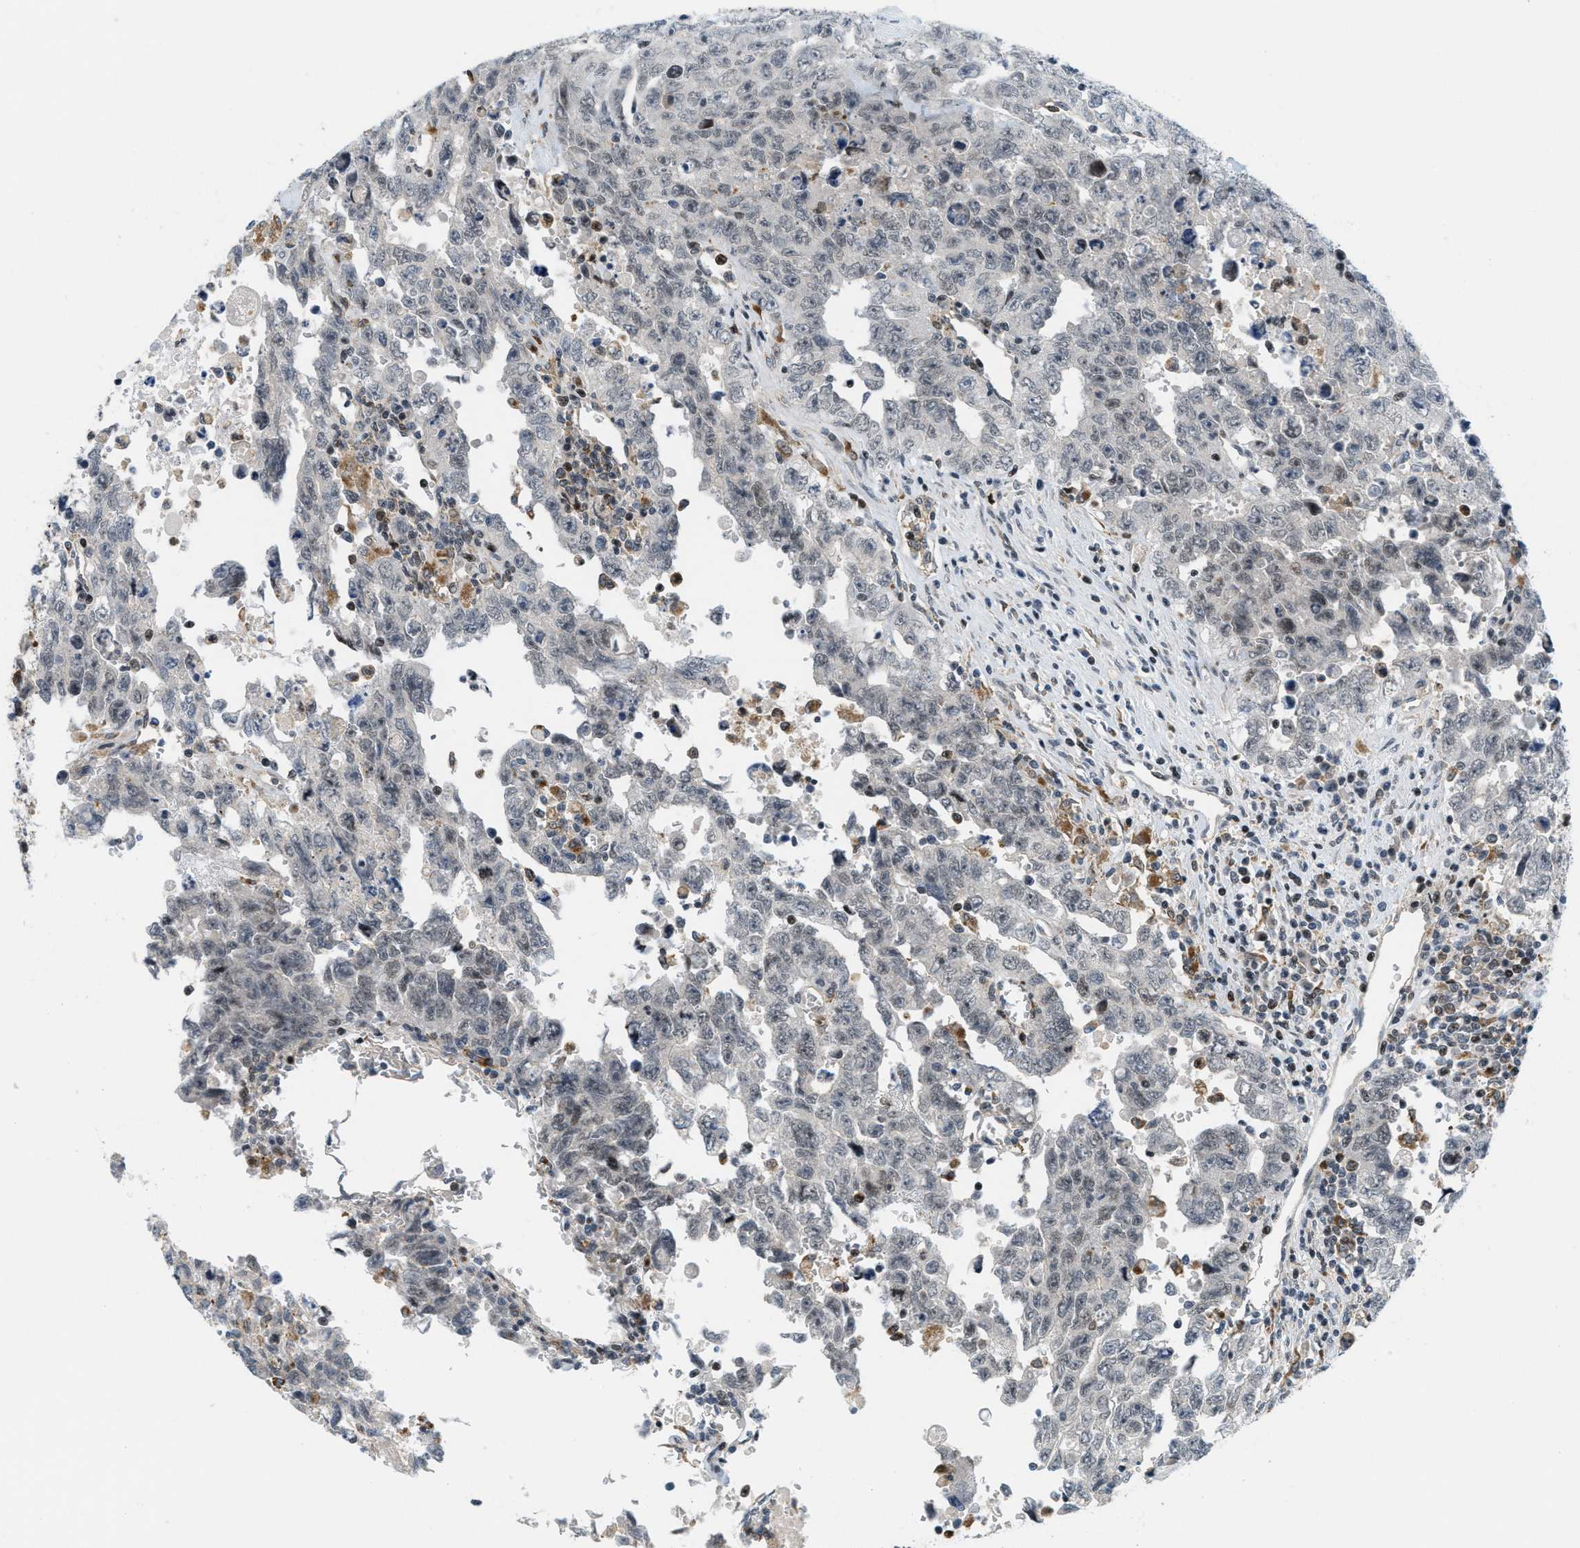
{"staining": {"intensity": "moderate", "quantity": "<25%", "location": "nuclear"}, "tissue": "testis cancer", "cell_type": "Tumor cells", "image_type": "cancer", "snomed": [{"axis": "morphology", "description": "Carcinoma, Embryonal, NOS"}, {"axis": "topography", "description": "Testis"}], "caption": "Immunohistochemistry photomicrograph of testis cancer (embryonal carcinoma) stained for a protein (brown), which reveals low levels of moderate nuclear expression in about <25% of tumor cells.", "gene": "ING1", "patient": {"sex": "male", "age": 28}}